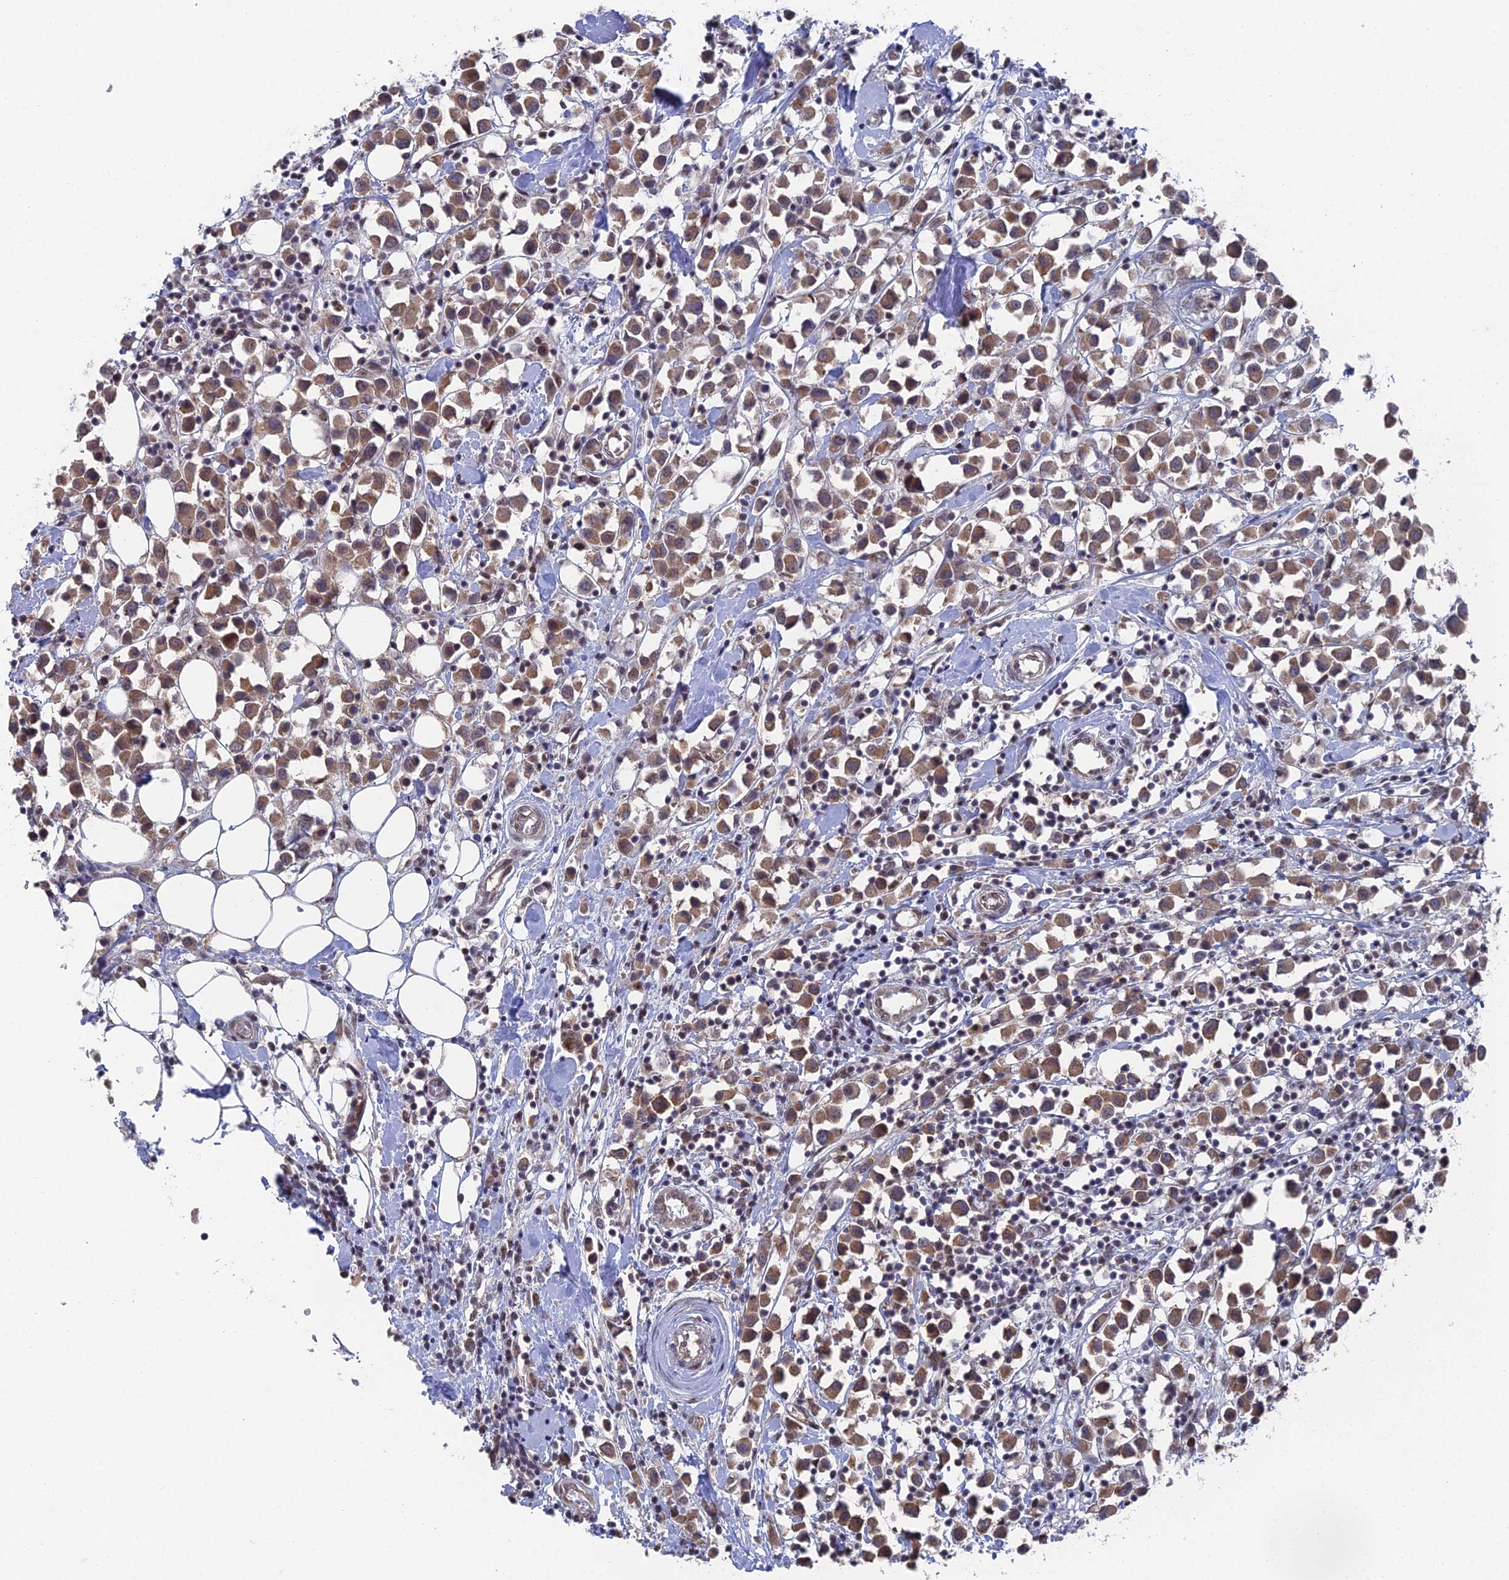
{"staining": {"intensity": "moderate", "quantity": ">75%", "location": "cytoplasmic/membranous"}, "tissue": "breast cancer", "cell_type": "Tumor cells", "image_type": "cancer", "snomed": [{"axis": "morphology", "description": "Duct carcinoma"}, {"axis": "topography", "description": "Breast"}], "caption": "There is medium levels of moderate cytoplasmic/membranous expression in tumor cells of infiltrating ductal carcinoma (breast), as demonstrated by immunohistochemical staining (brown color).", "gene": "FHIP2A", "patient": {"sex": "female", "age": 61}}